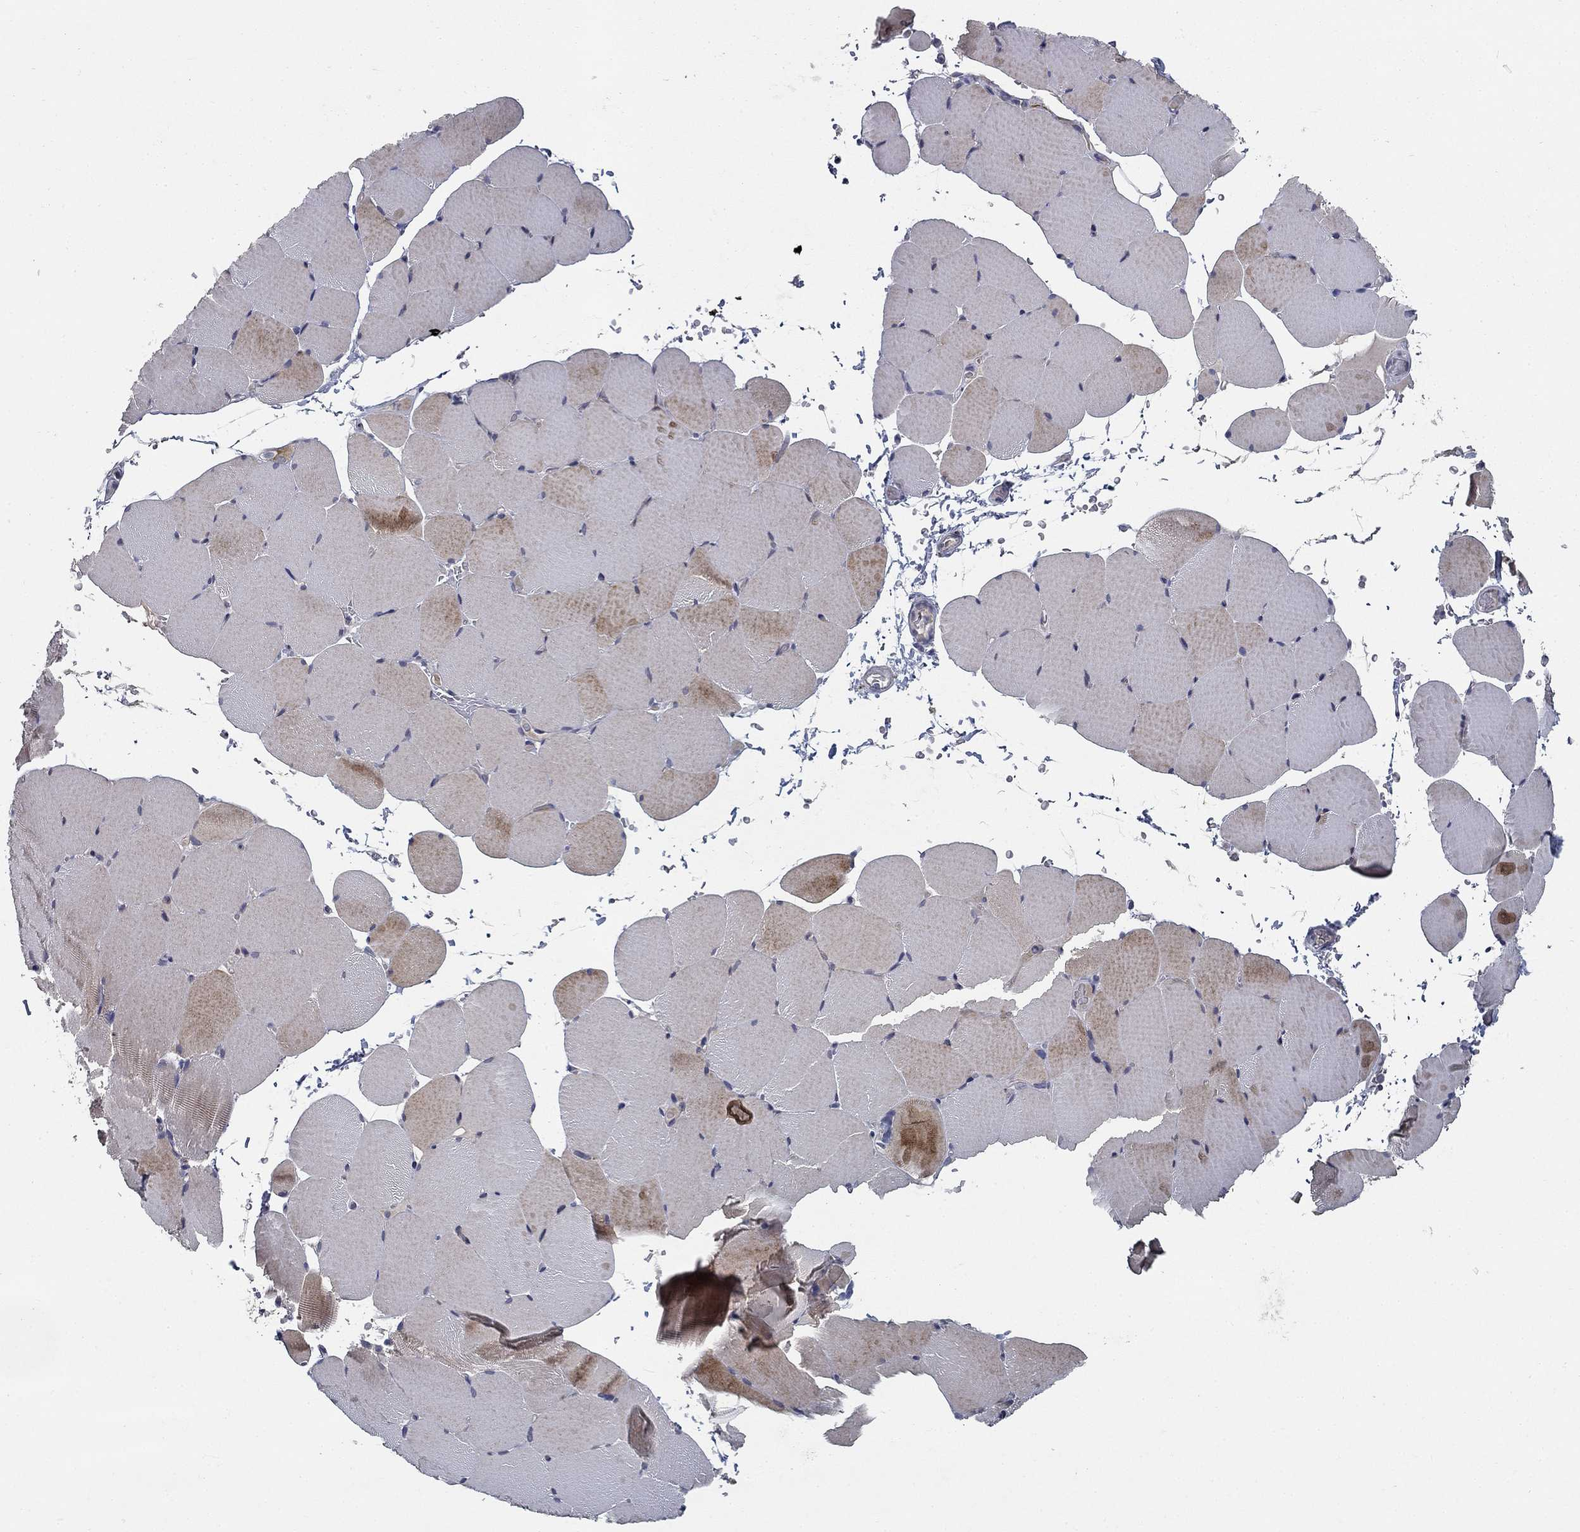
{"staining": {"intensity": "moderate", "quantity": "<25%", "location": "cytoplasmic/membranous"}, "tissue": "skeletal muscle", "cell_type": "Myocytes", "image_type": "normal", "snomed": [{"axis": "morphology", "description": "Normal tissue, NOS"}, {"axis": "topography", "description": "Skeletal muscle"}], "caption": "Moderate cytoplasmic/membranous positivity is identified in approximately <25% of myocytes in unremarkable skeletal muscle. Immunohistochemistry stains the protein in brown and the nuclei are stained blue.", "gene": "CD274", "patient": {"sex": "female", "age": 37}}